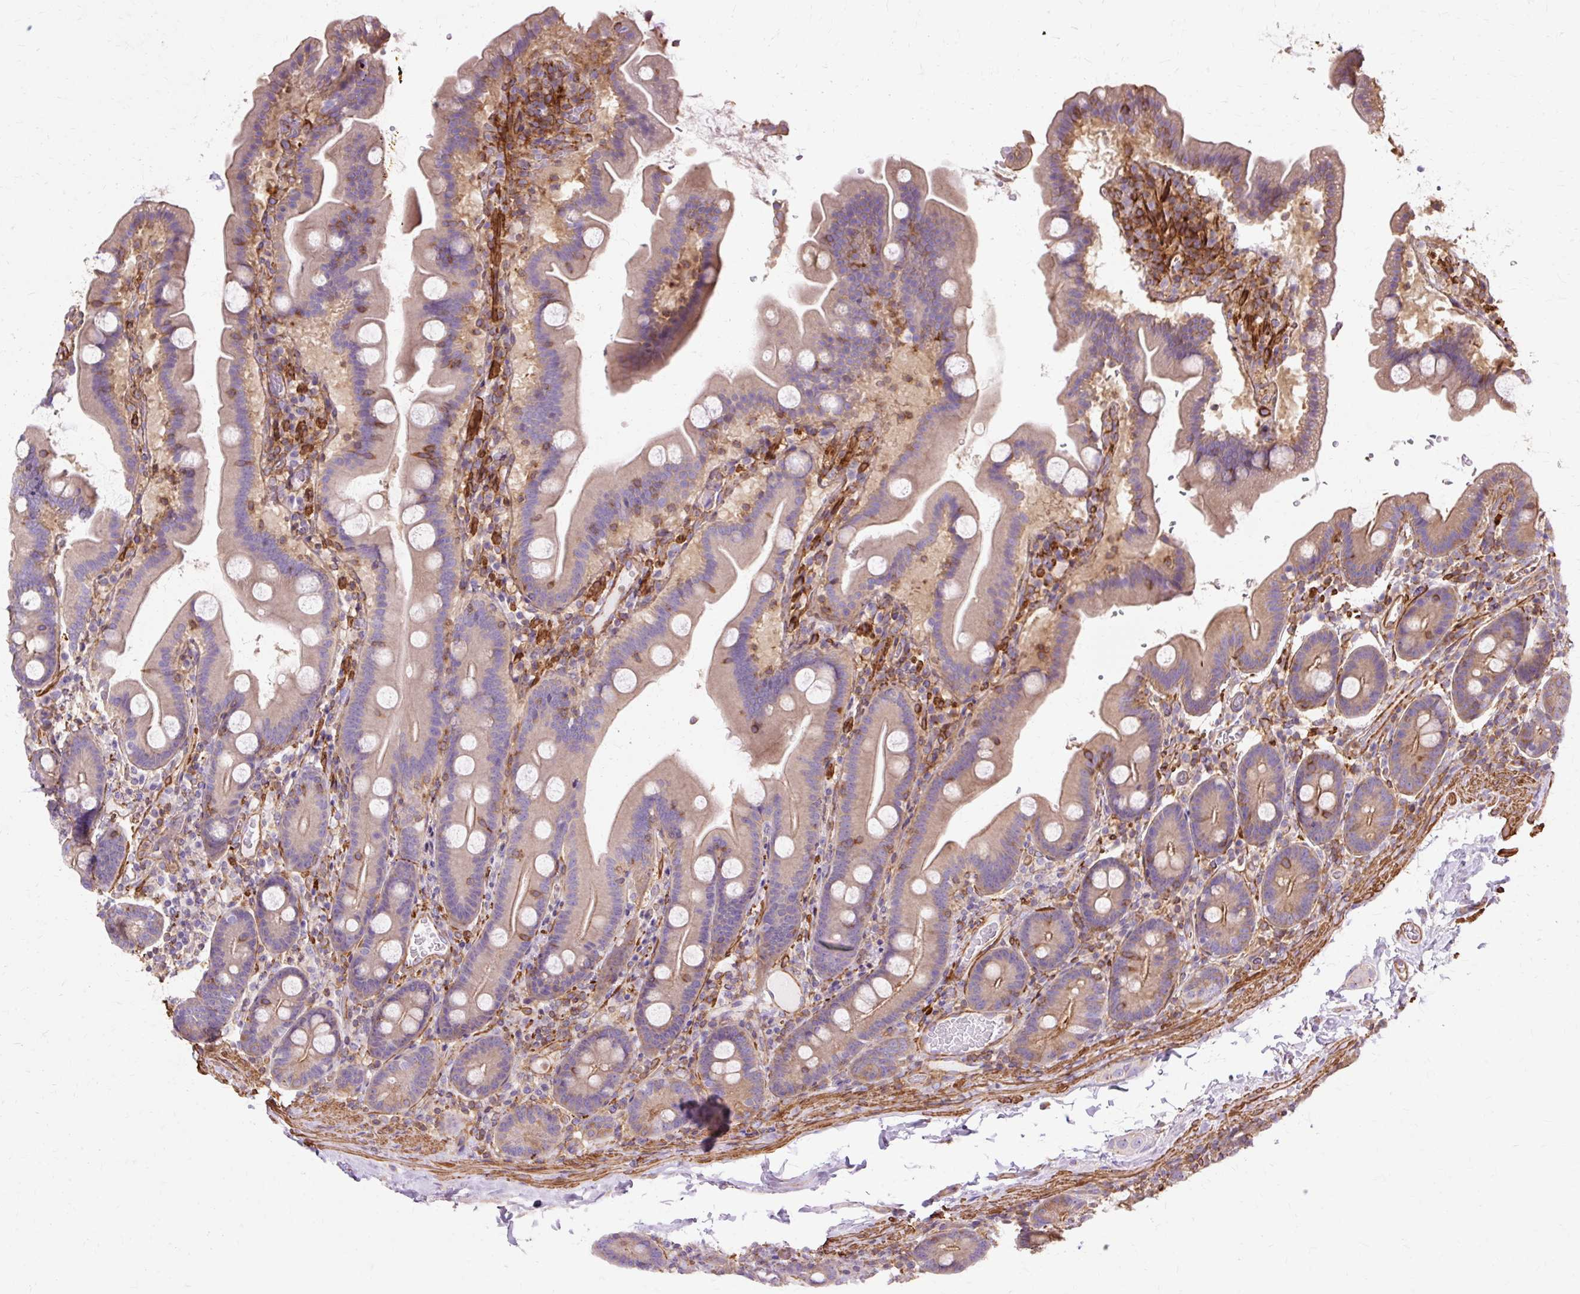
{"staining": {"intensity": "moderate", "quantity": "<25%", "location": "cytoplasmic/membranous"}, "tissue": "duodenum", "cell_type": "Glandular cells", "image_type": "normal", "snomed": [{"axis": "morphology", "description": "Normal tissue, NOS"}, {"axis": "topography", "description": "Duodenum"}], "caption": "IHC image of benign duodenum stained for a protein (brown), which exhibits low levels of moderate cytoplasmic/membranous staining in approximately <25% of glandular cells.", "gene": "TBC1D2B", "patient": {"sex": "male", "age": 55}}